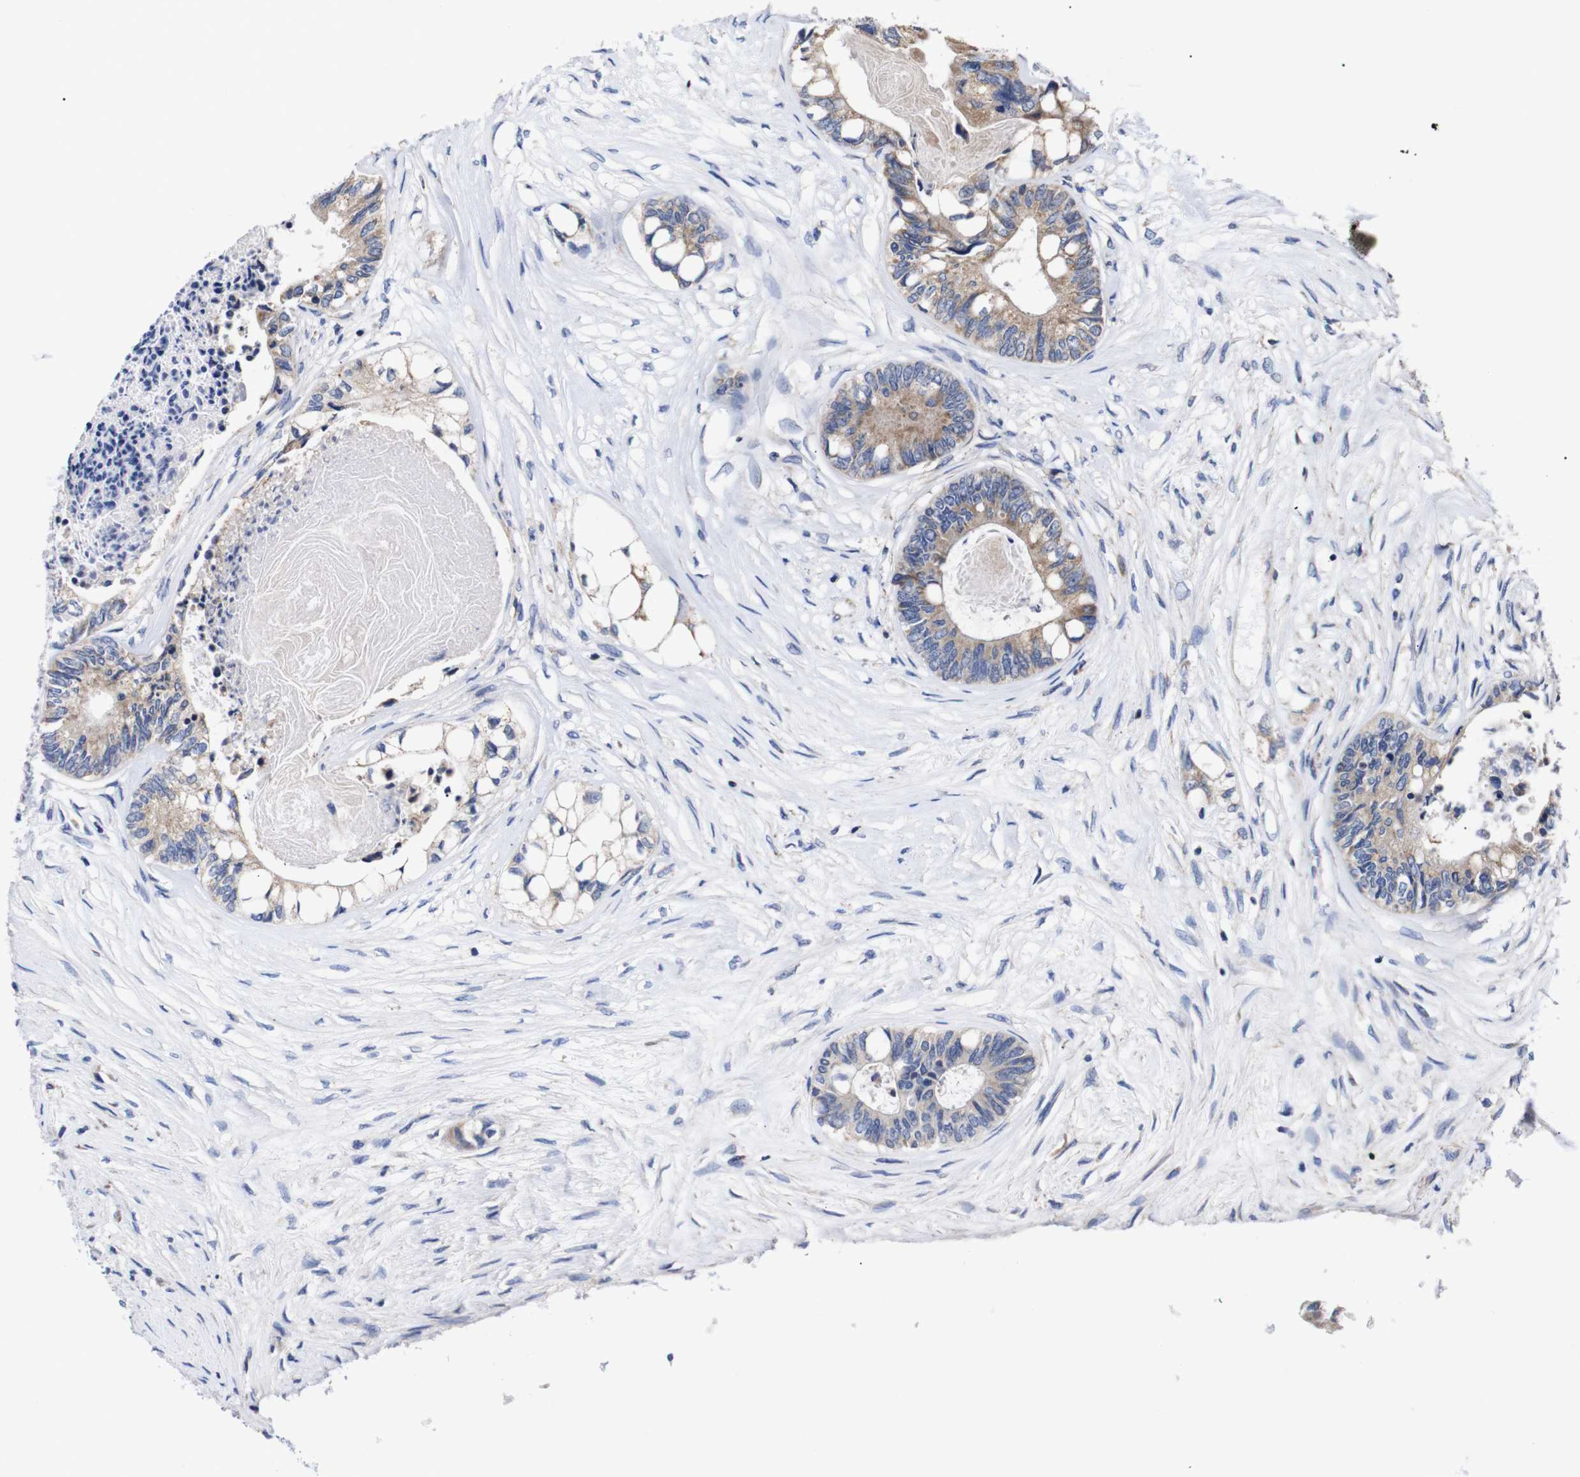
{"staining": {"intensity": "moderate", "quantity": ">75%", "location": "cytoplasmic/membranous"}, "tissue": "colorectal cancer", "cell_type": "Tumor cells", "image_type": "cancer", "snomed": [{"axis": "morphology", "description": "Adenocarcinoma, NOS"}, {"axis": "topography", "description": "Rectum"}], "caption": "An IHC image of neoplastic tissue is shown. Protein staining in brown highlights moderate cytoplasmic/membranous positivity in colorectal cancer within tumor cells.", "gene": "OPN3", "patient": {"sex": "male", "age": 63}}